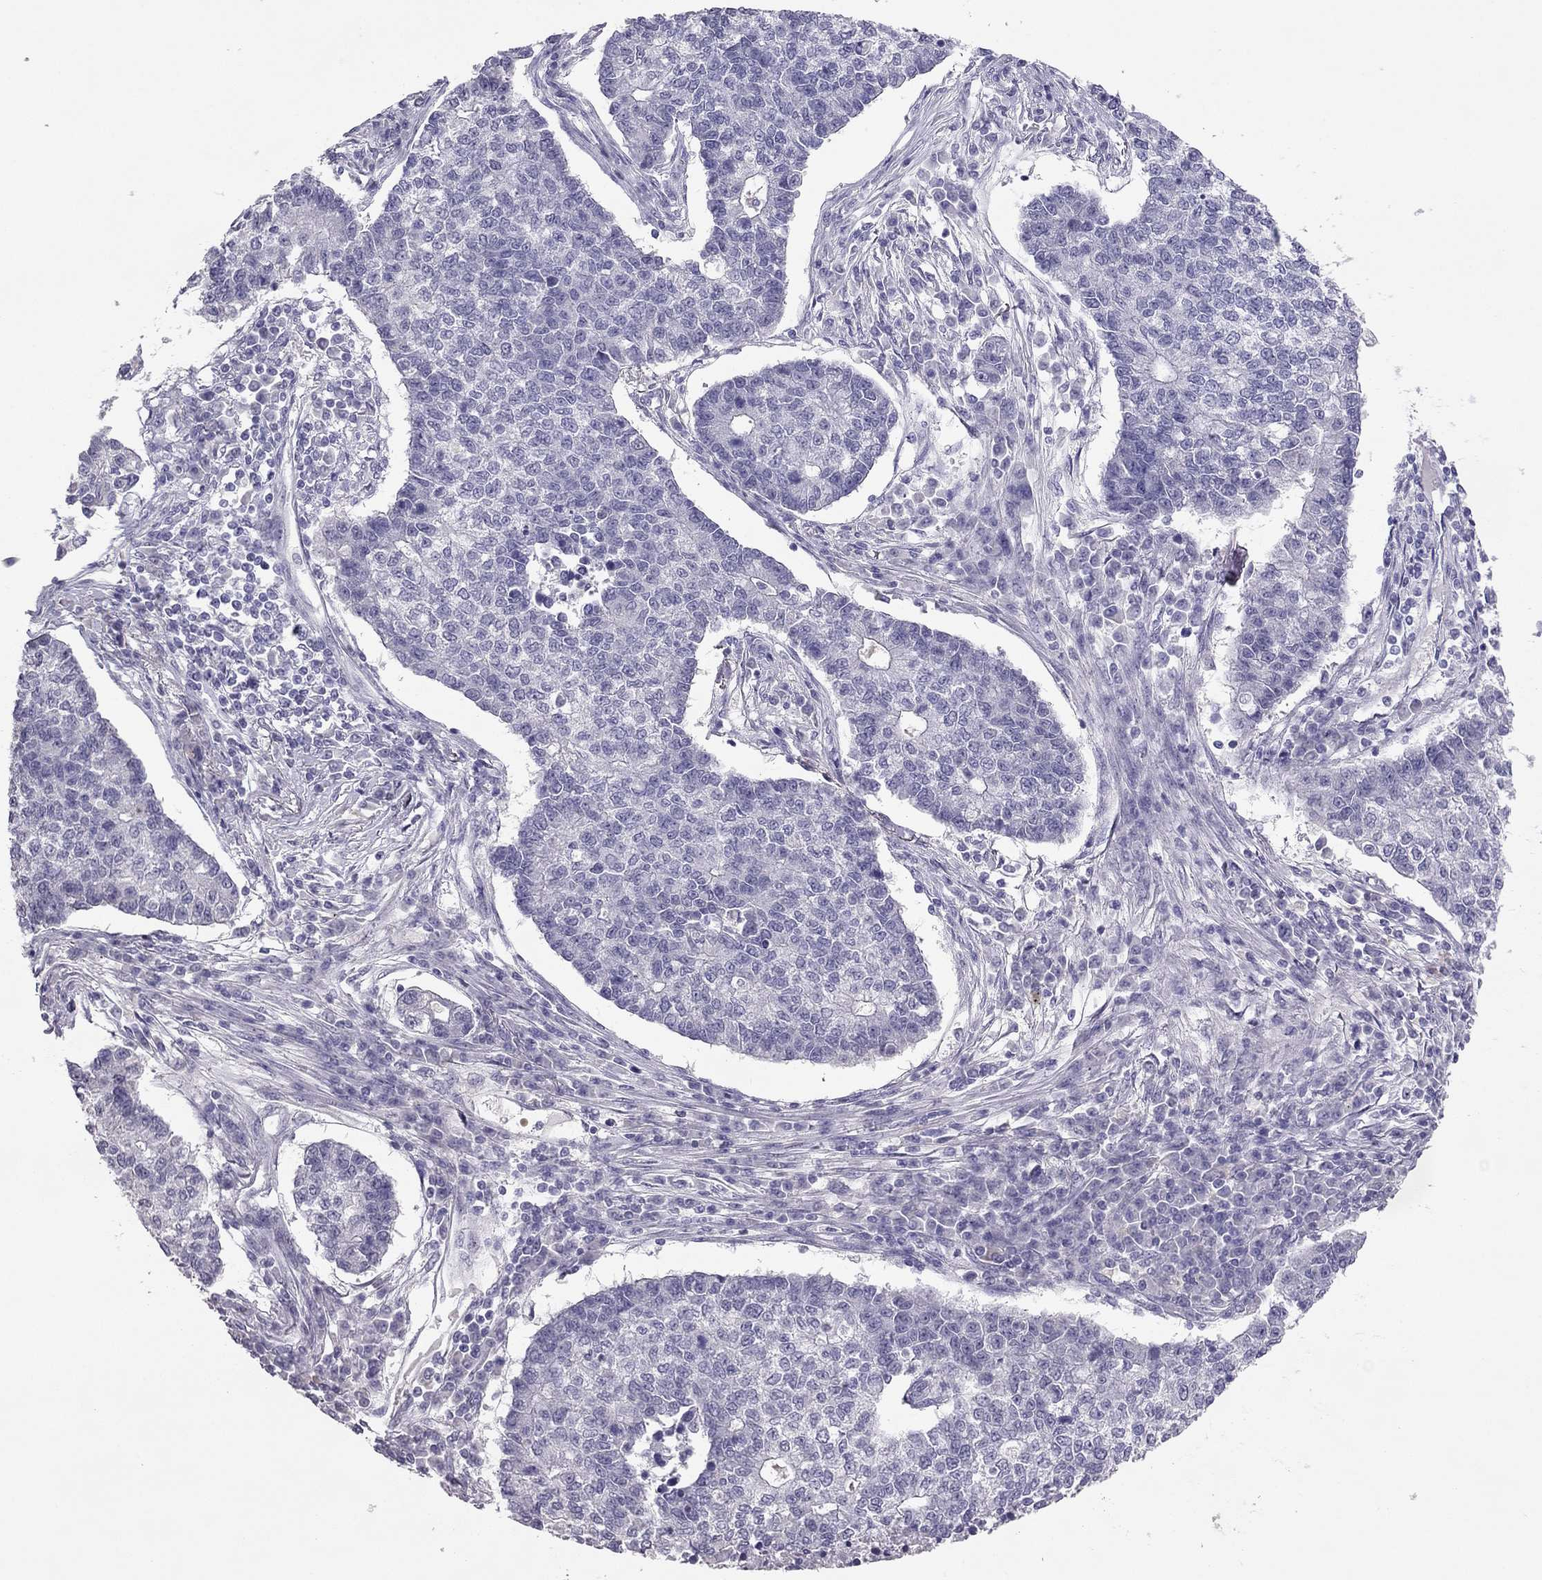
{"staining": {"intensity": "negative", "quantity": "none", "location": "none"}, "tissue": "lung cancer", "cell_type": "Tumor cells", "image_type": "cancer", "snomed": [{"axis": "morphology", "description": "Adenocarcinoma, NOS"}, {"axis": "topography", "description": "Lung"}], "caption": "The micrograph exhibits no staining of tumor cells in lung cancer (adenocarcinoma).", "gene": "RHO", "patient": {"sex": "male", "age": 57}}